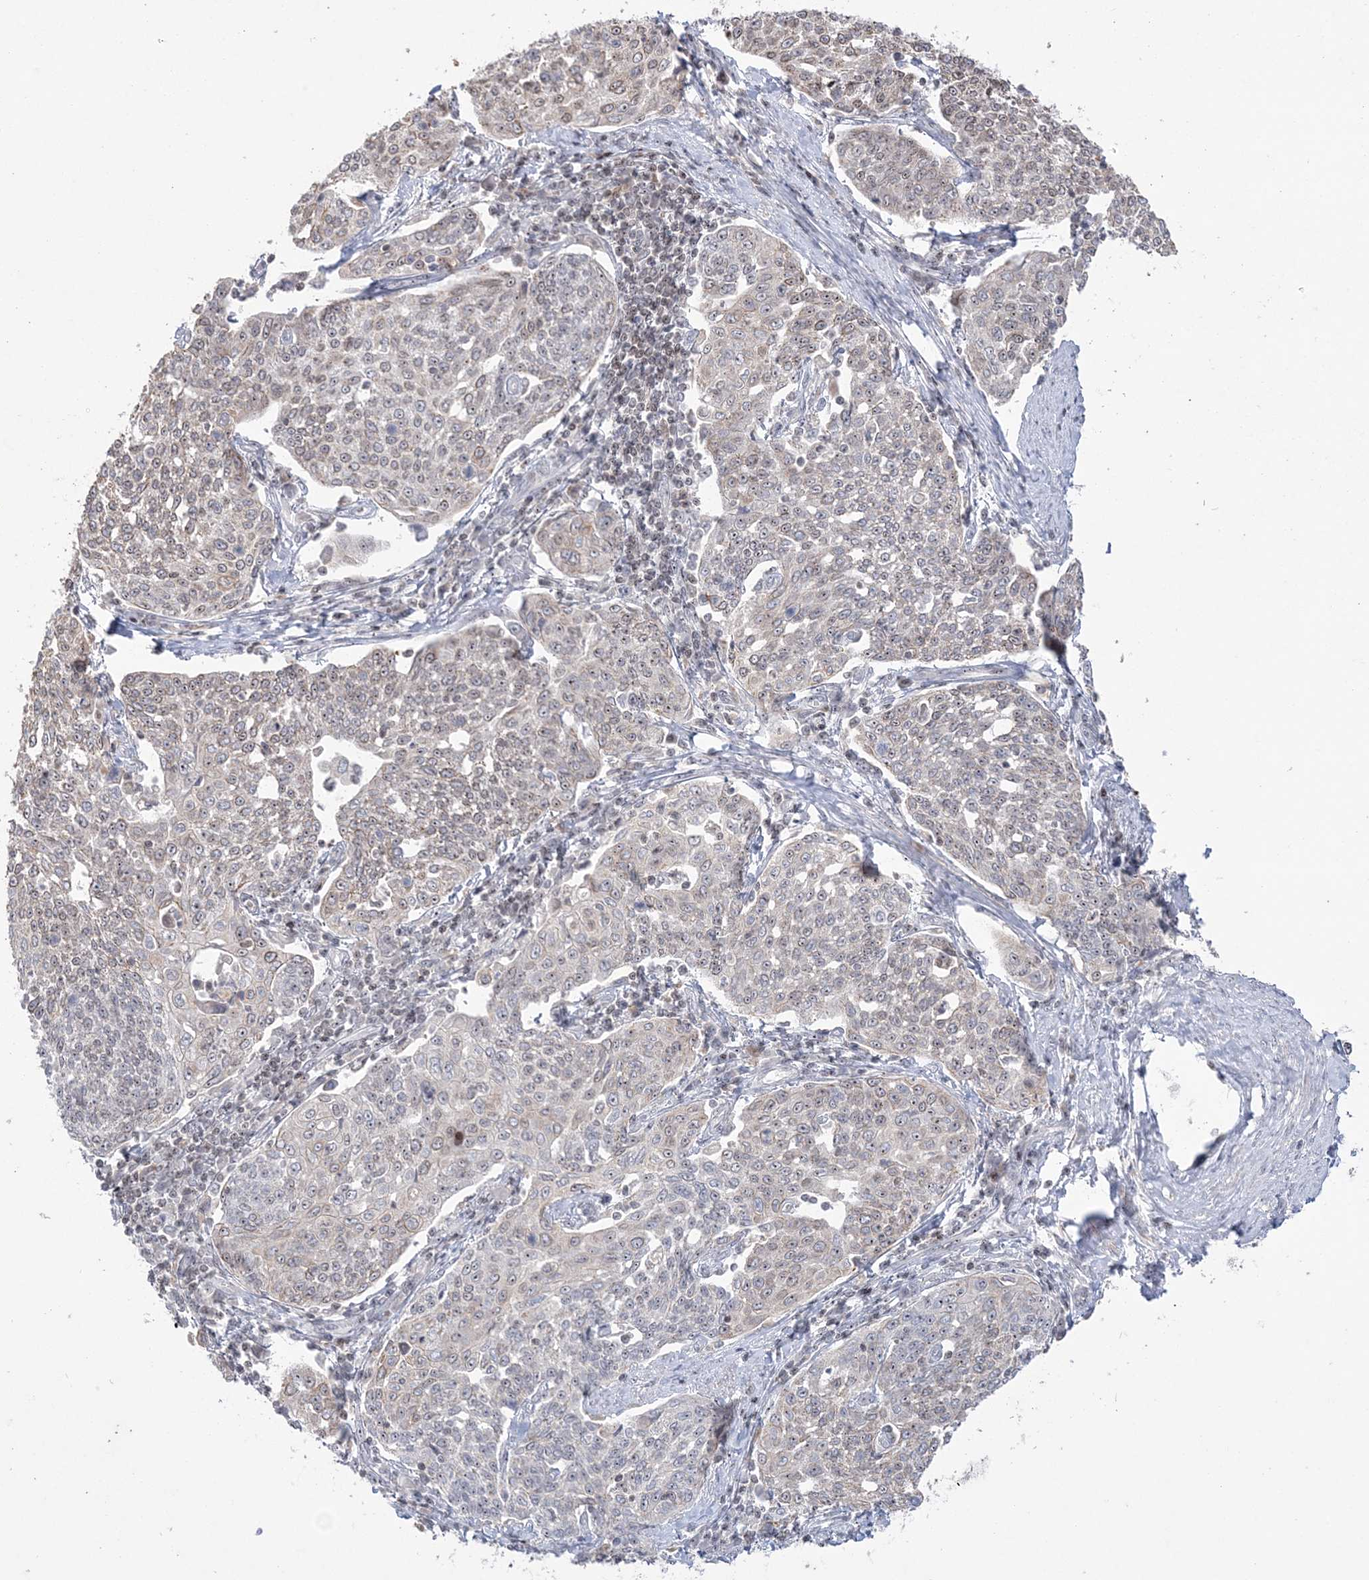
{"staining": {"intensity": "weak", "quantity": "<25%", "location": "nuclear"}, "tissue": "cervical cancer", "cell_type": "Tumor cells", "image_type": "cancer", "snomed": [{"axis": "morphology", "description": "Squamous cell carcinoma, NOS"}, {"axis": "topography", "description": "Cervix"}], "caption": "DAB immunohistochemical staining of human squamous cell carcinoma (cervical) exhibits no significant expression in tumor cells. (Stains: DAB (3,3'-diaminobenzidine) IHC with hematoxylin counter stain, Microscopy: brightfield microscopy at high magnification).", "gene": "SH3BP4", "patient": {"sex": "female", "age": 34}}